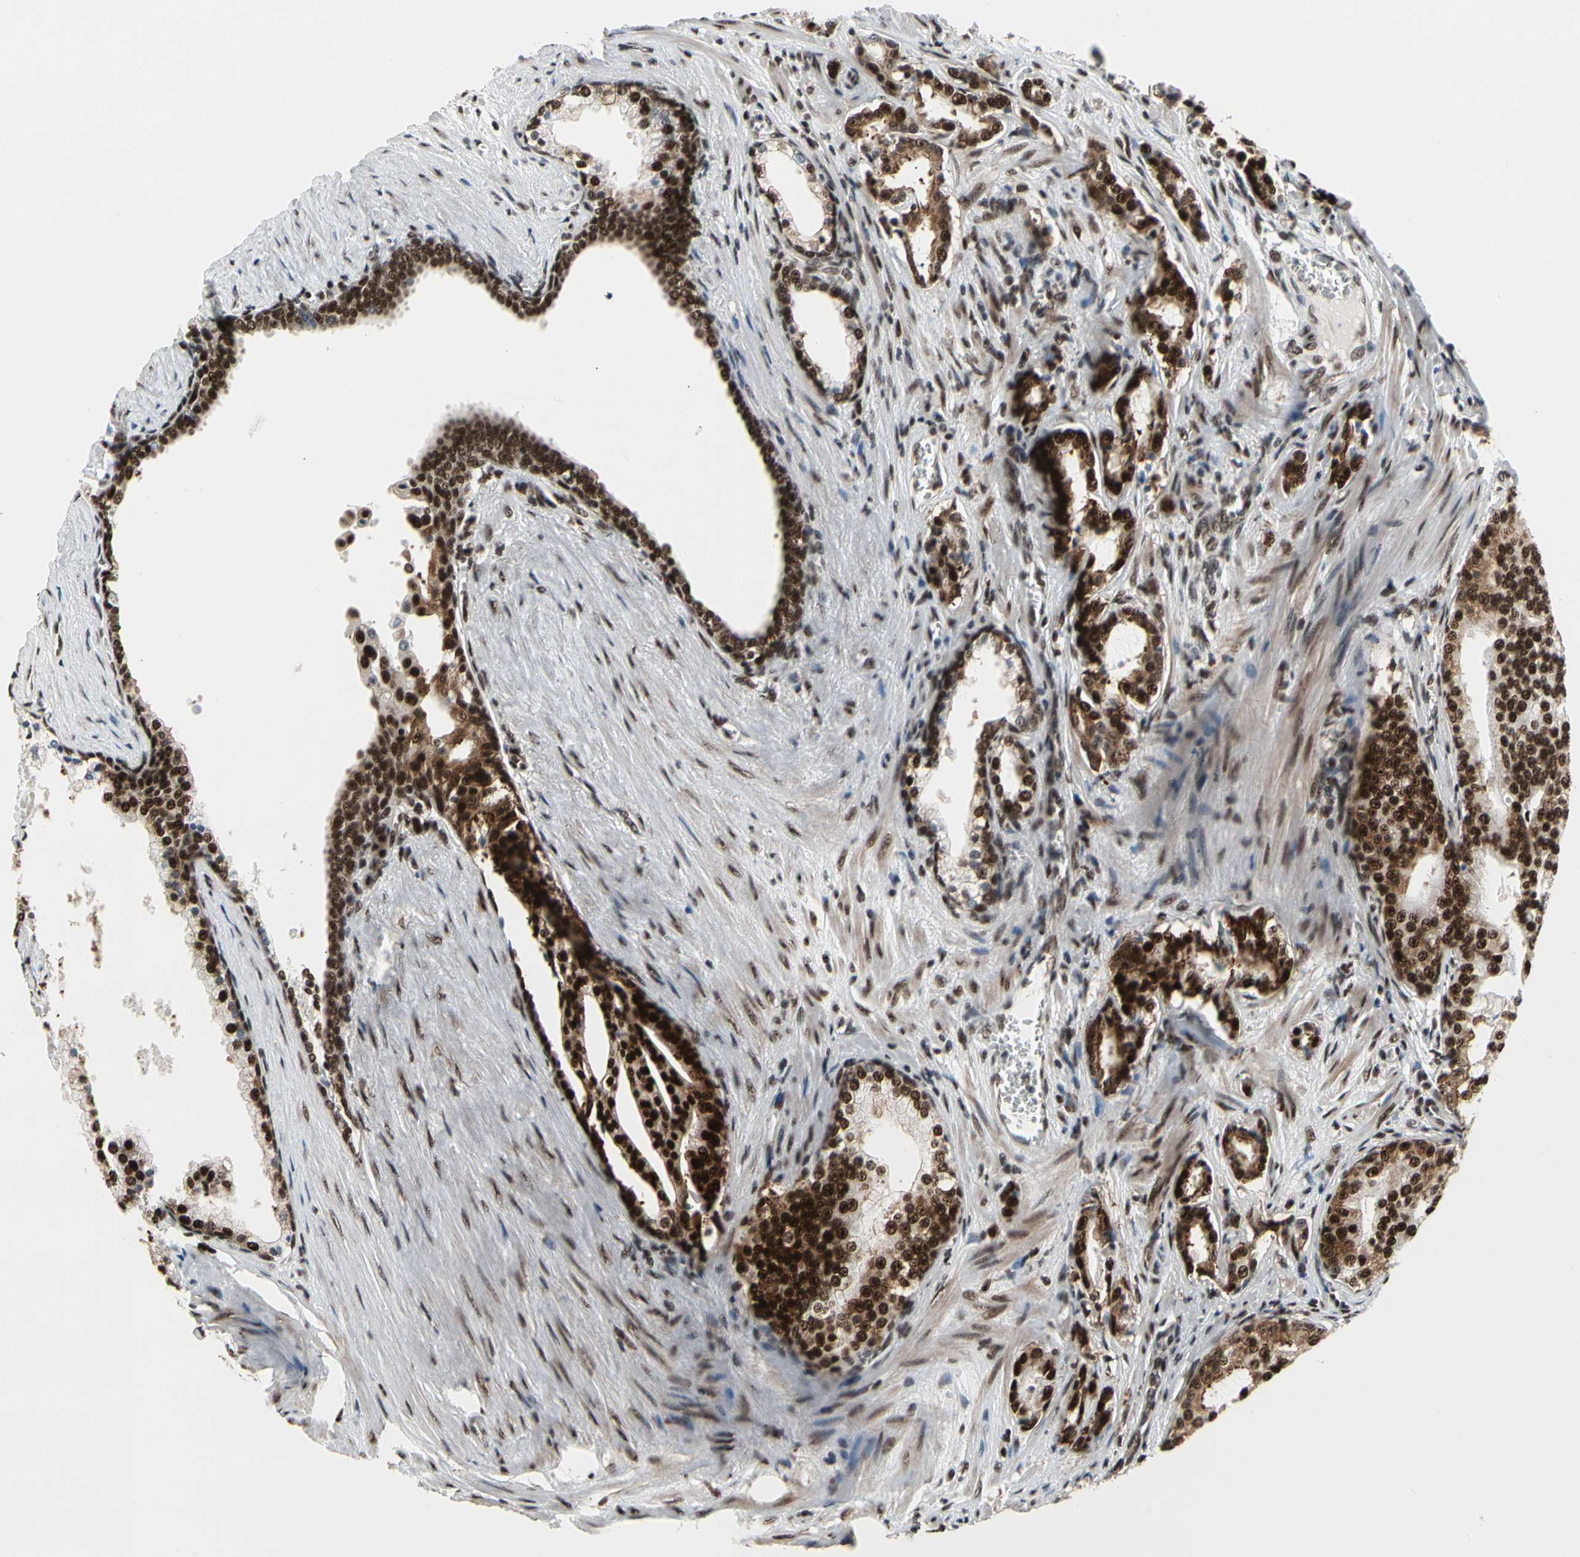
{"staining": {"intensity": "strong", "quantity": ">75%", "location": "nuclear"}, "tissue": "prostate cancer", "cell_type": "Tumor cells", "image_type": "cancer", "snomed": [{"axis": "morphology", "description": "Adenocarcinoma, Low grade"}, {"axis": "topography", "description": "Prostate"}], "caption": "The immunohistochemical stain highlights strong nuclear expression in tumor cells of prostate cancer (adenocarcinoma (low-grade)) tissue.", "gene": "SRSF11", "patient": {"sex": "male", "age": 58}}